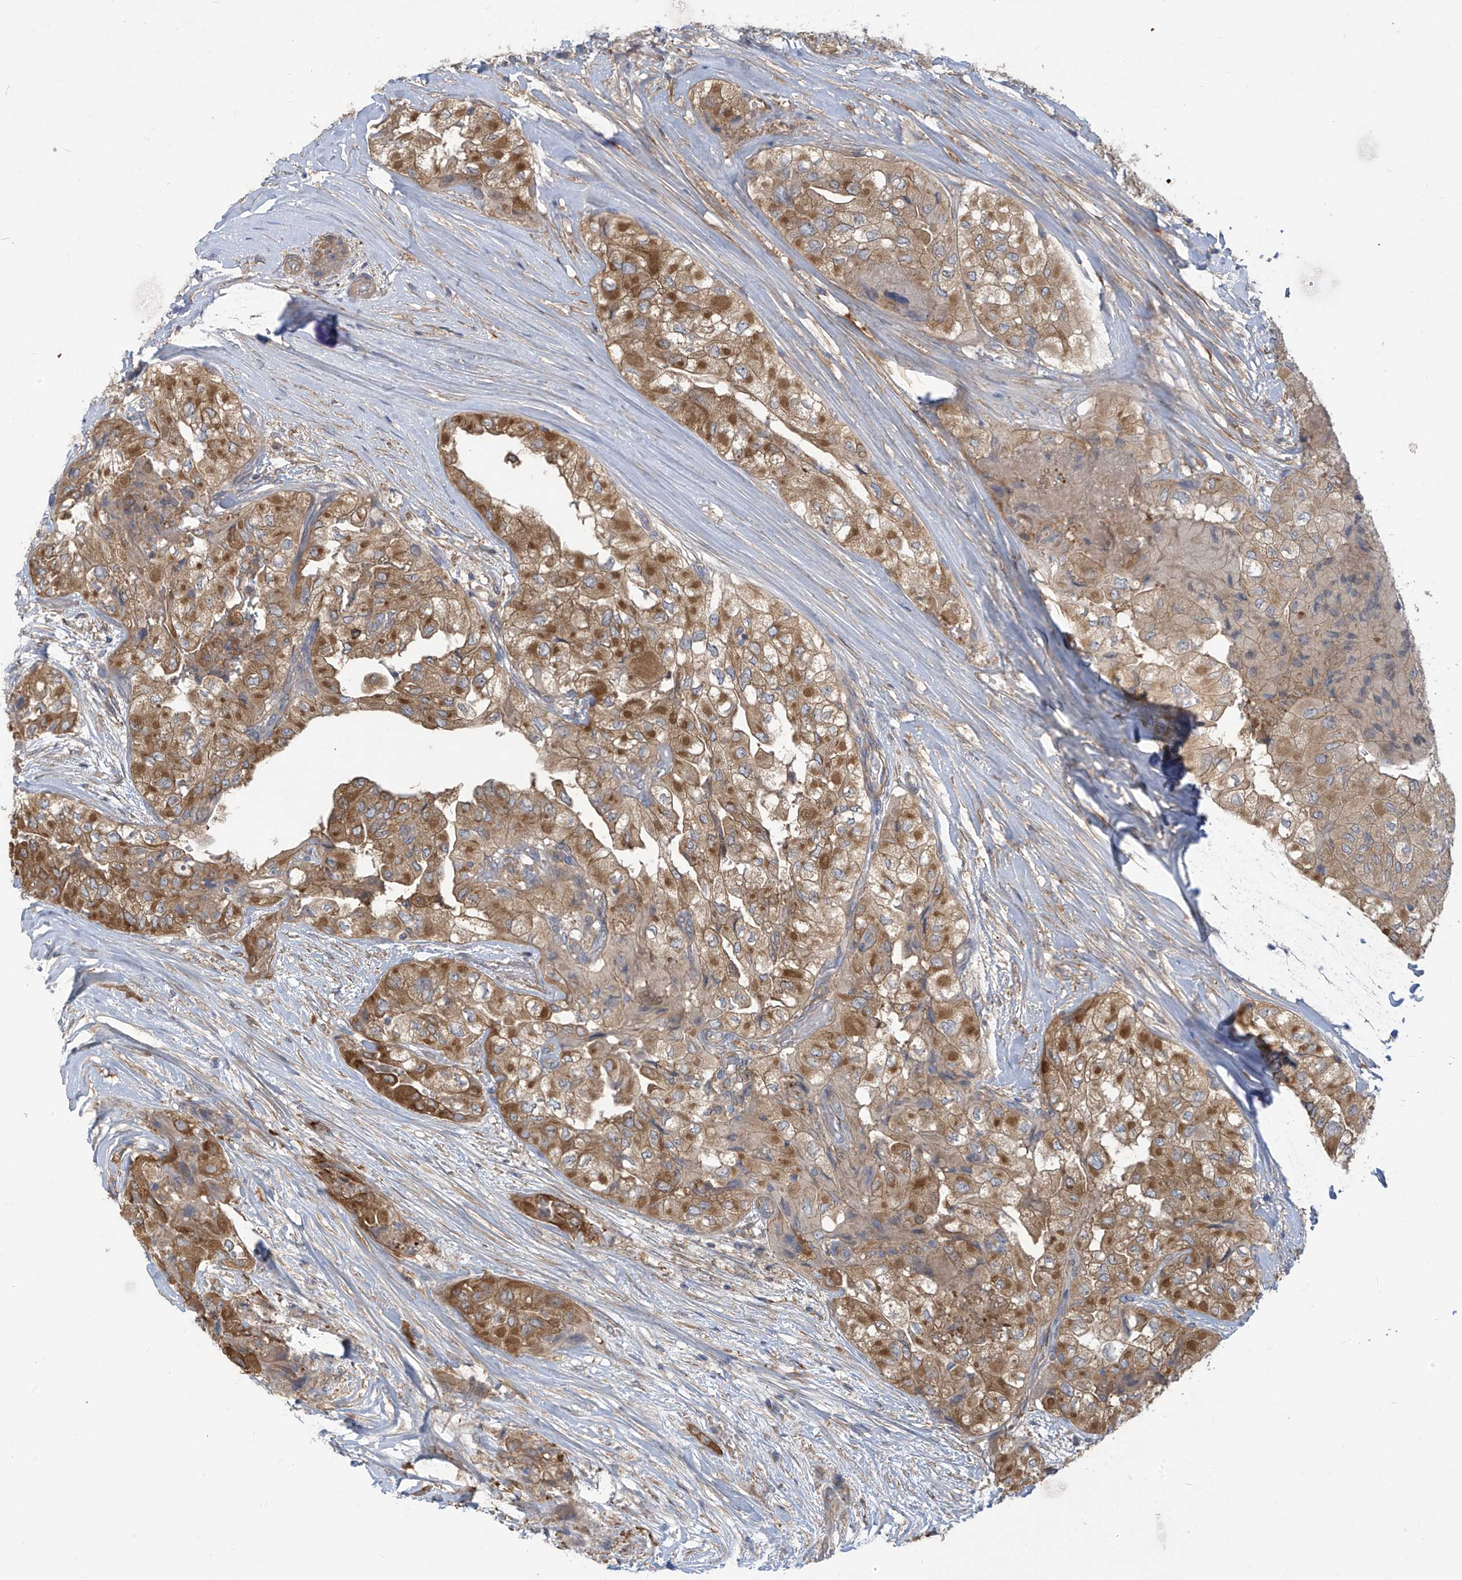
{"staining": {"intensity": "moderate", "quantity": "25%-75%", "location": "cytoplasmic/membranous"}, "tissue": "thyroid cancer", "cell_type": "Tumor cells", "image_type": "cancer", "snomed": [{"axis": "morphology", "description": "Papillary adenocarcinoma, NOS"}, {"axis": "topography", "description": "Thyroid gland"}], "caption": "Thyroid cancer was stained to show a protein in brown. There is medium levels of moderate cytoplasmic/membranous positivity in approximately 25%-75% of tumor cells.", "gene": "ADI1", "patient": {"sex": "female", "age": 59}}